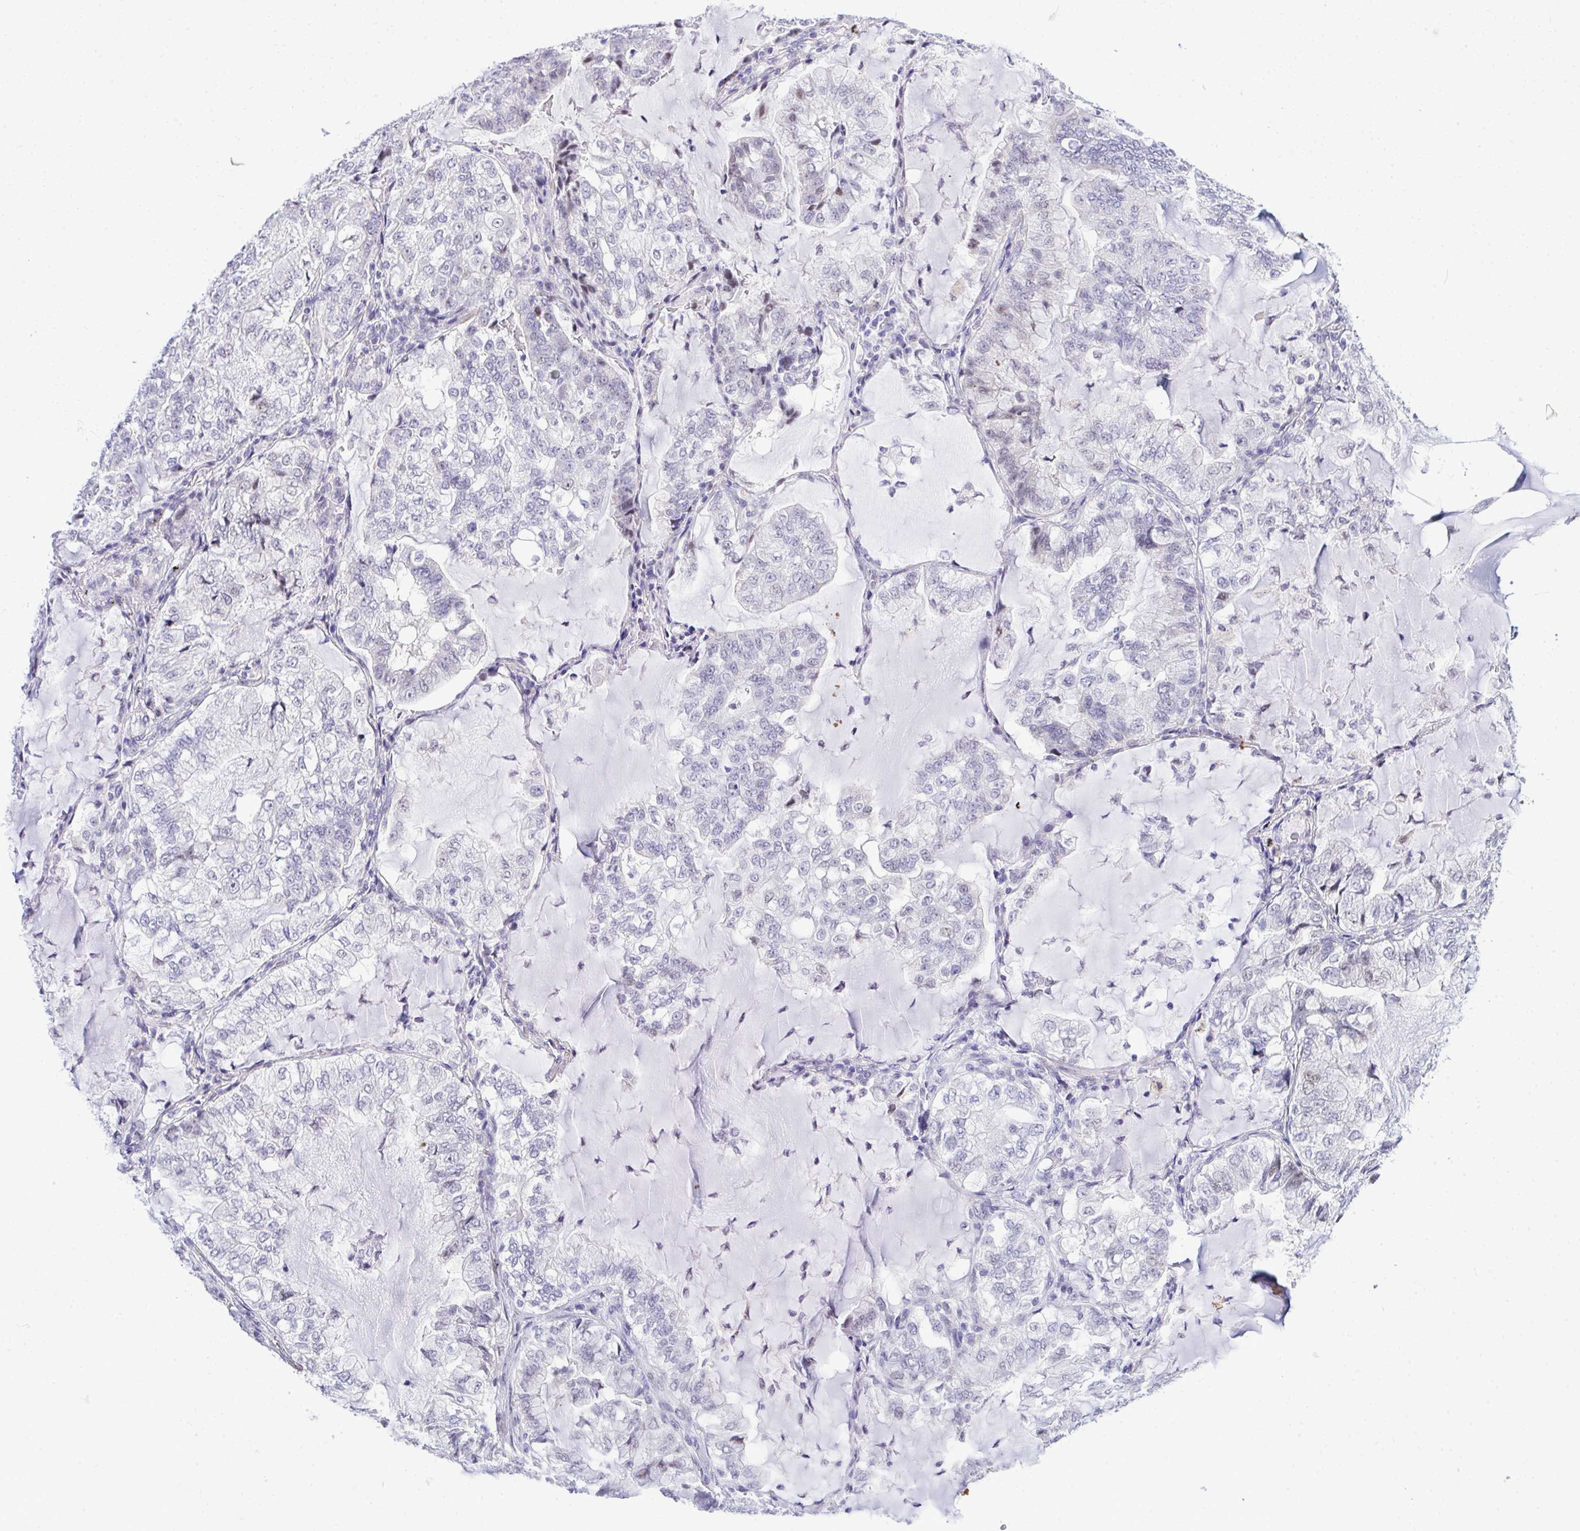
{"staining": {"intensity": "negative", "quantity": "none", "location": "none"}, "tissue": "lung cancer", "cell_type": "Tumor cells", "image_type": "cancer", "snomed": [{"axis": "morphology", "description": "Adenocarcinoma, NOS"}, {"axis": "topography", "description": "Lymph node"}, {"axis": "topography", "description": "Lung"}], "caption": "Adenocarcinoma (lung) stained for a protein using IHC exhibits no staining tumor cells.", "gene": "EID3", "patient": {"sex": "male", "age": 66}}